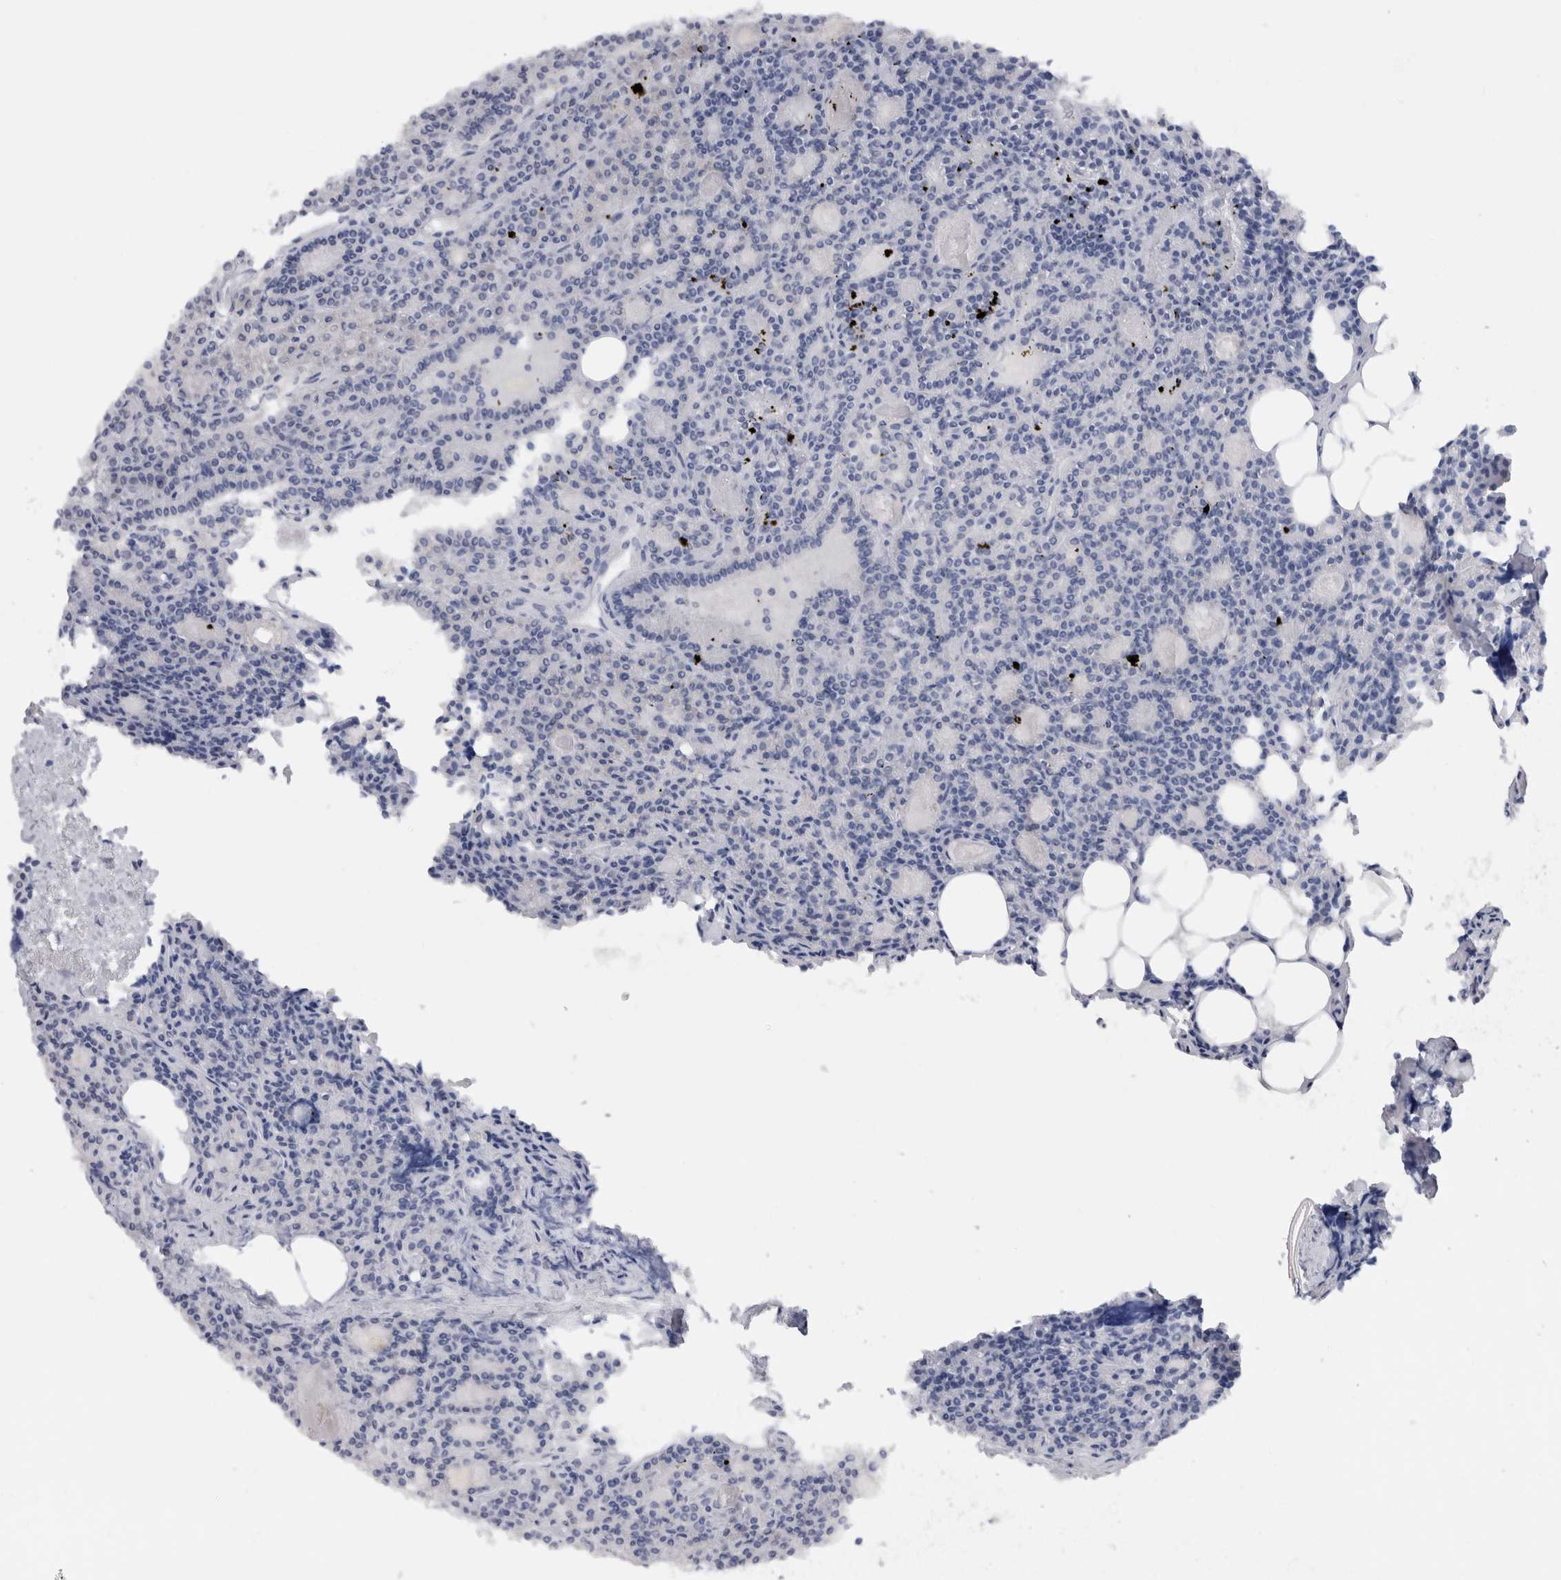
{"staining": {"intensity": "negative", "quantity": "none", "location": "none"}, "tissue": "parathyroid gland", "cell_type": "Glandular cells", "image_type": "normal", "snomed": [{"axis": "morphology", "description": "Normal tissue, NOS"}, {"axis": "morphology", "description": "Adenoma, NOS"}, {"axis": "topography", "description": "Parathyroid gland"}], "caption": "The image shows no staining of glandular cells in normal parathyroid gland.", "gene": "C9orf50", "patient": {"sex": "female", "age": 57}}